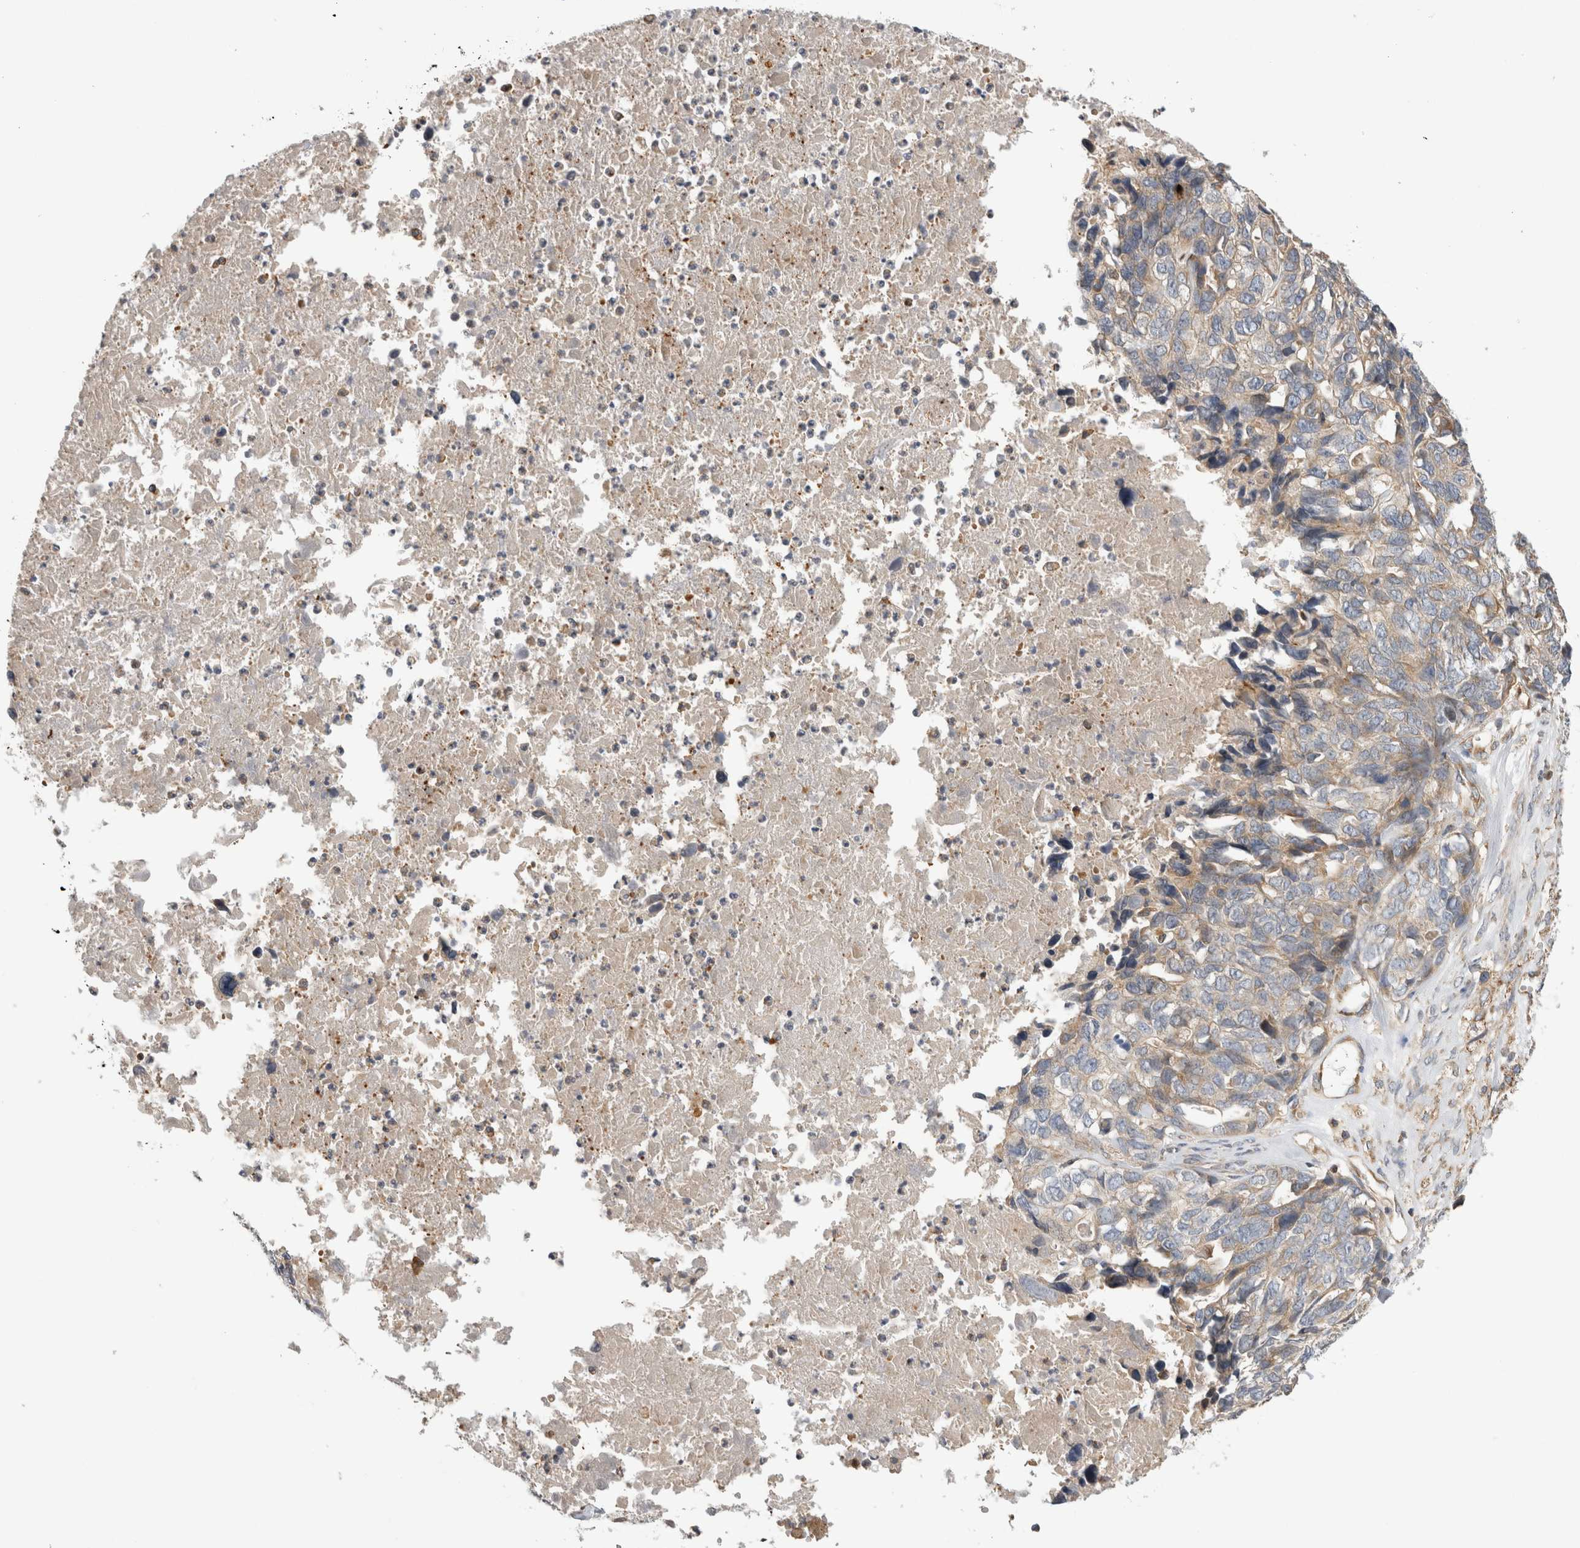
{"staining": {"intensity": "weak", "quantity": ">75%", "location": "cytoplasmic/membranous"}, "tissue": "ovarian cancer", "cell_type": "Tumor cells", "image_type": "cancer", "snomed": [{"axis": "morphology", "description": "Cystadenocarcinoma, serous, NOS"}, {"axis": "topography", "description": "Ovary"}], "caption": "This image demonstrates immunohistochemistry (IHC) staining of ovarian serous cystadenocarcinoma, with low weak cytoplasmic/membranous expression in about >75% of tumor cells.", "gene": "GRIK2", "patient": {"sex": "female", "age": 79}}